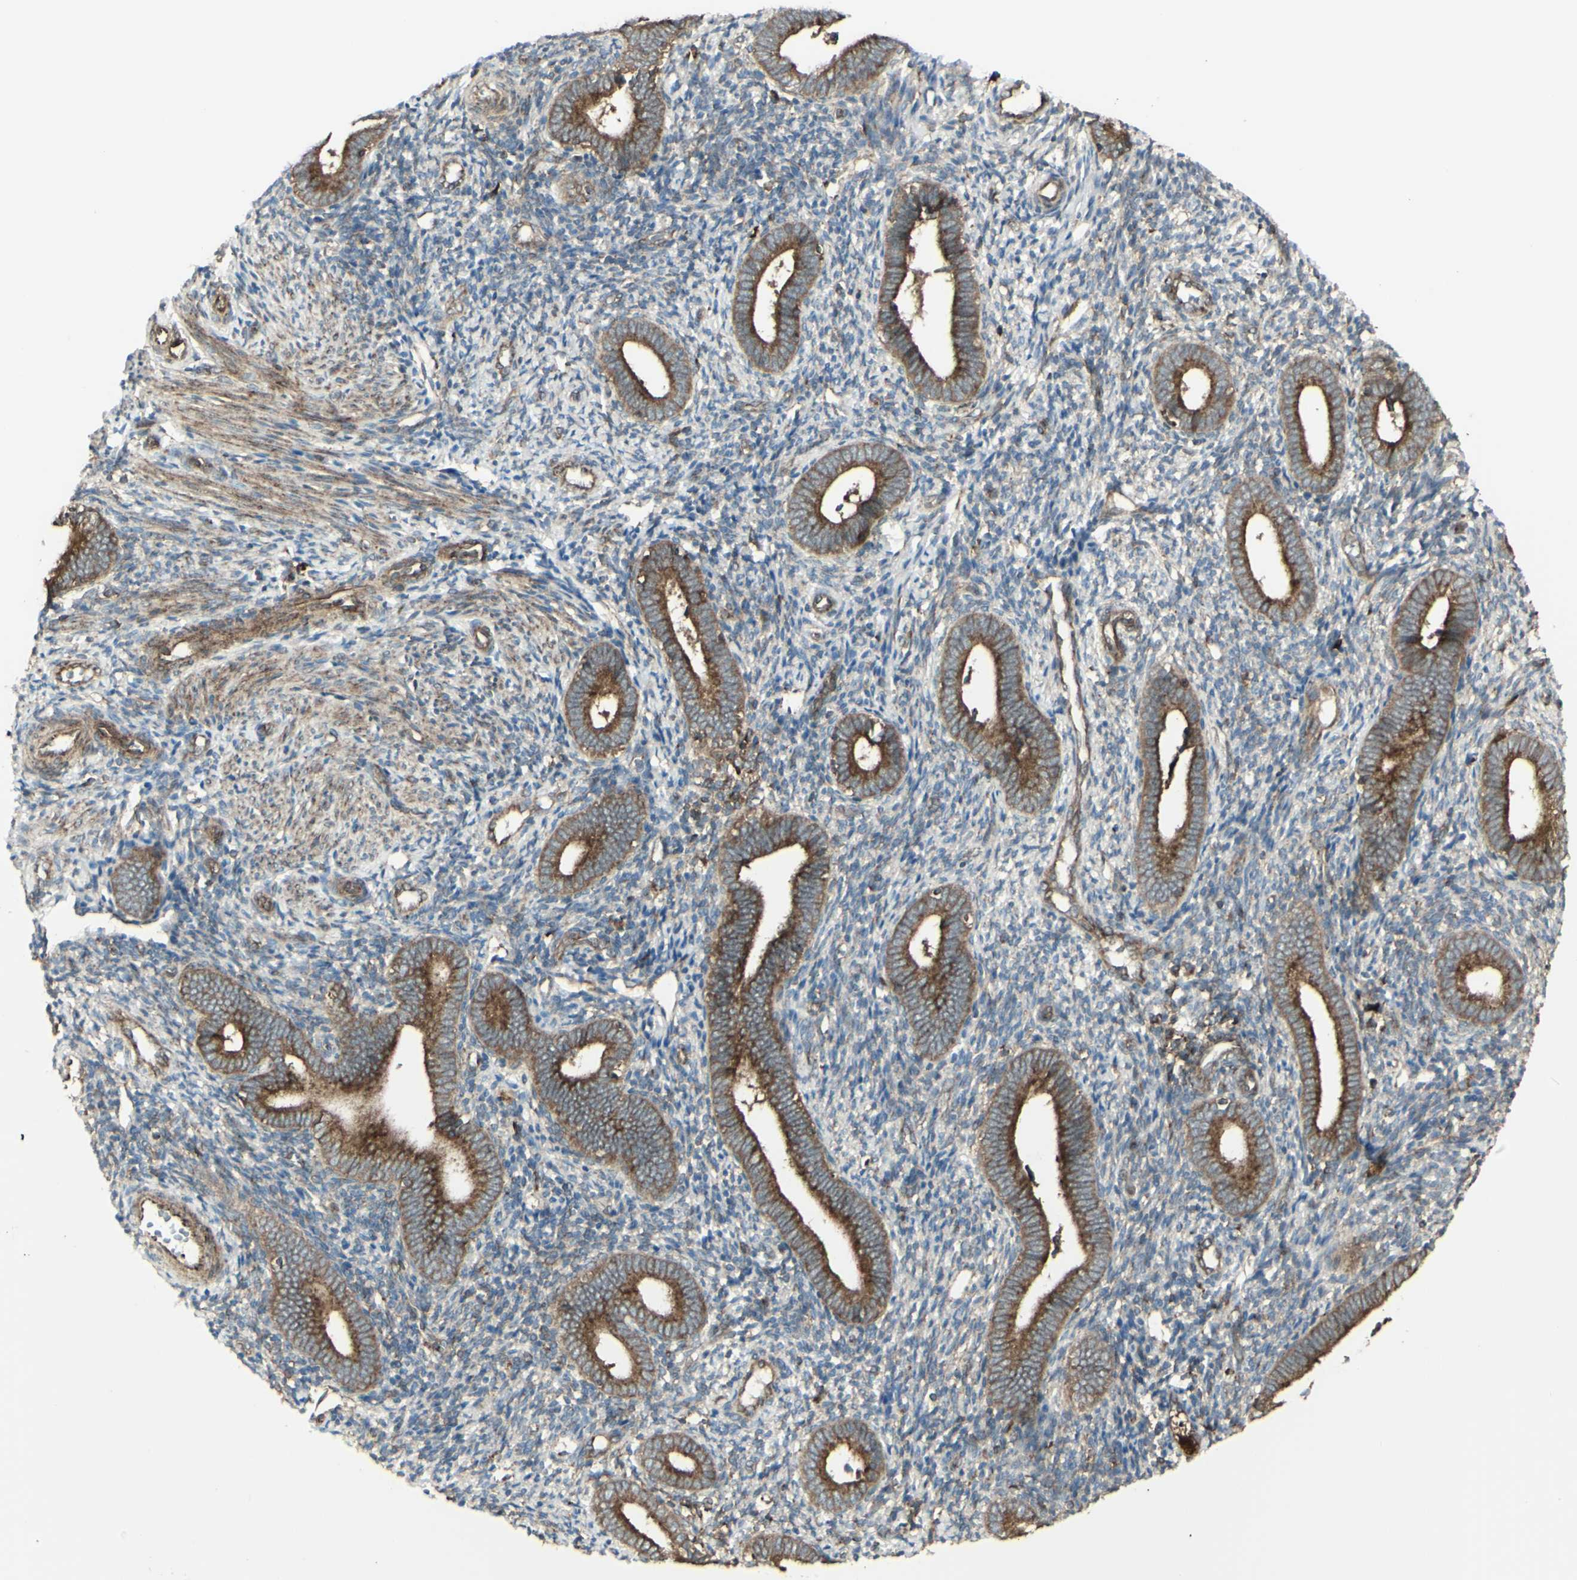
{"staining": {"intensity": "moderate", "quantity": "<25%", "location": "cytoplasmic/membranous"}, "tissue": "endometrium", "cell_type": "Cells in endometrial stroma", "image_type": "normal", "snomed": [{"axis": "morphology", "description": "Normal tissue, NOS"}, {"axis": "topography", "description": "Uterus"}, {"axis": "topography", "description": "Endometrium"}], "caption": "IHC (DAB (3,3'-diaminobenzidine)) staining of benign endometrium displays moderate cytoplasmic/membranous protein staining in about <25% of cells in endometrial stroma.", "gene": "NAPA", "patient": {"sex": "female", "age": 33}}